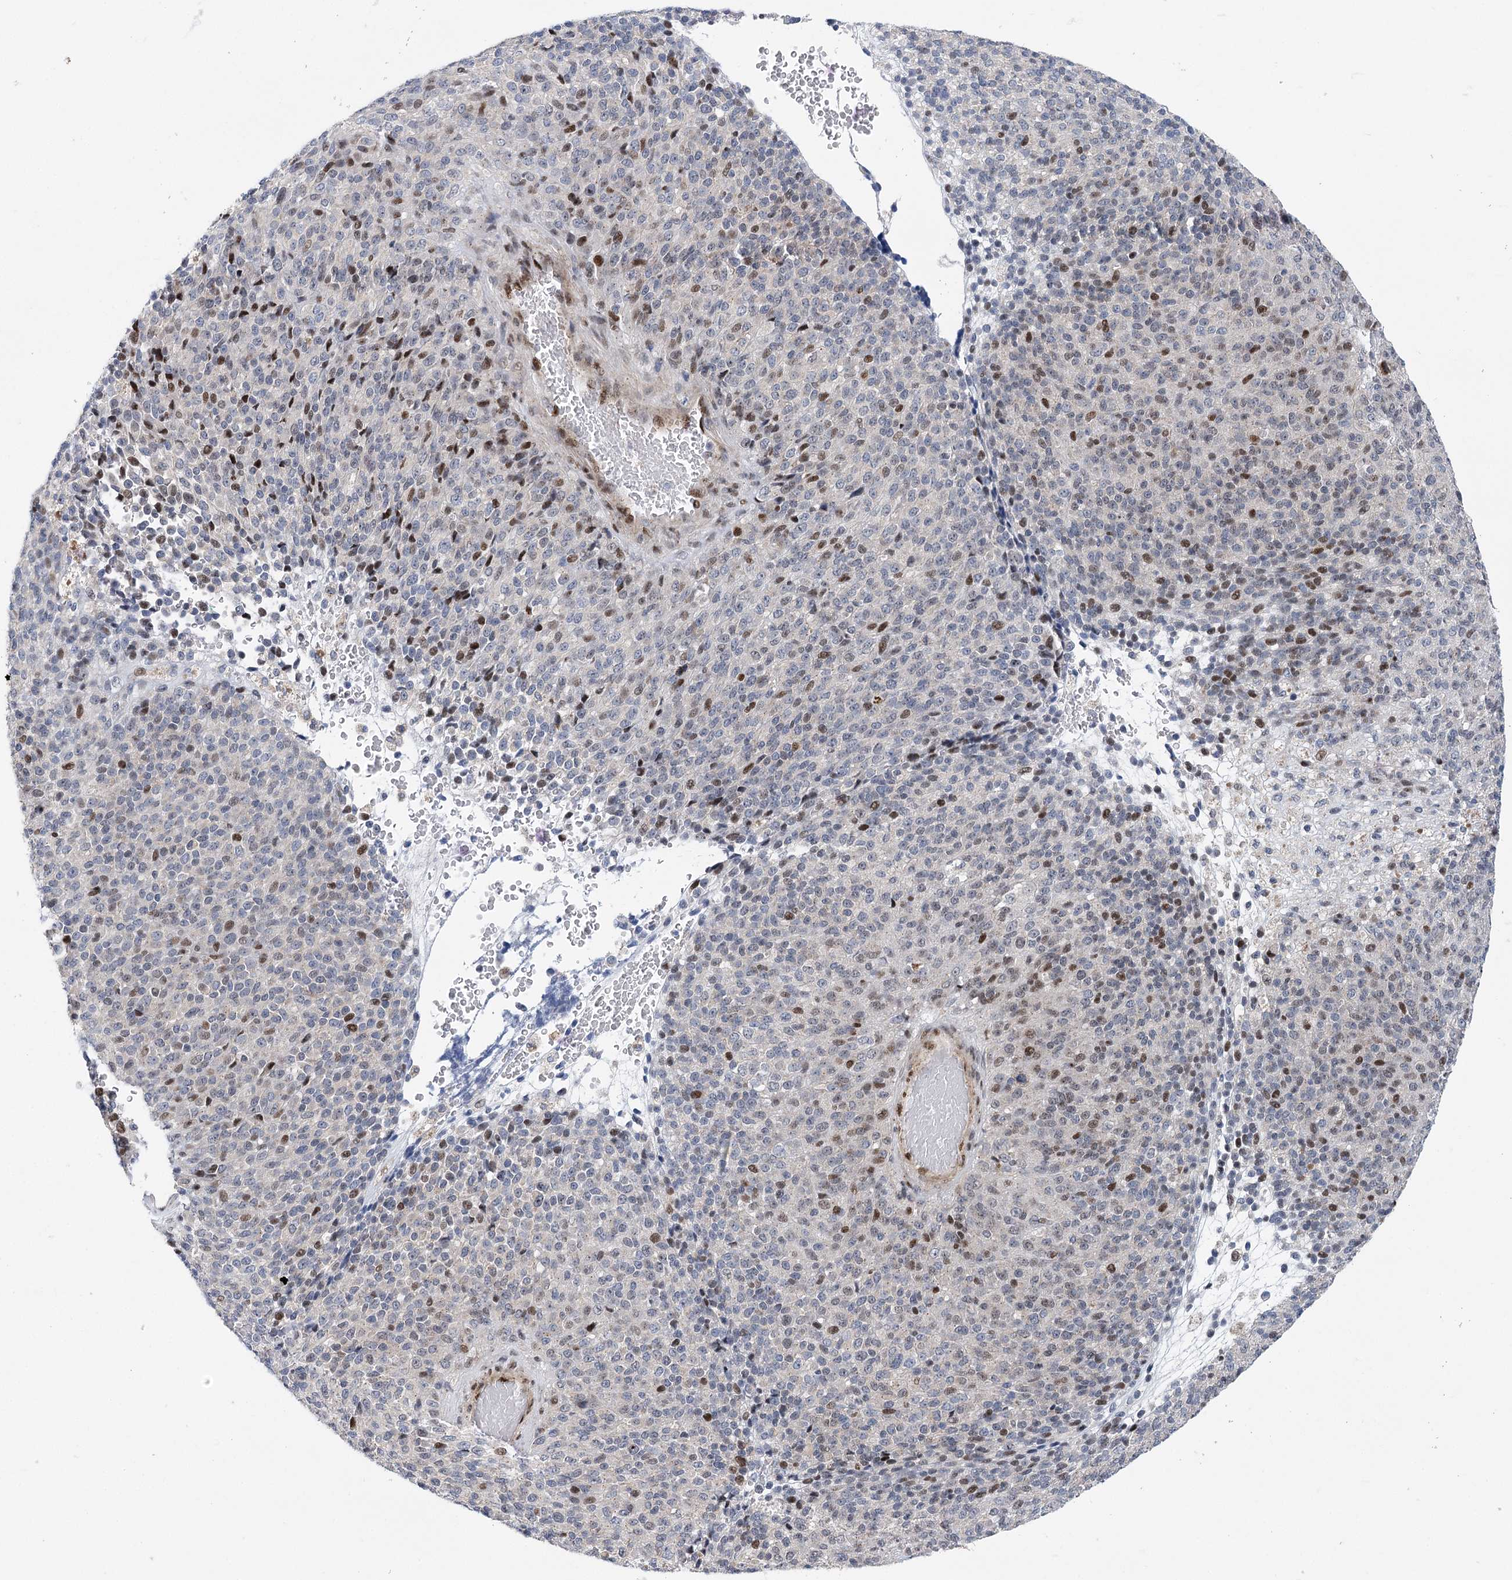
{"staining": {"intensity": "moderate", "quantity": "<25%", "location": "nuclear"}, "tissue": "melanoma", "cell_type": "Tumor cells", "image_type": "cancer", "snomed": [{"axis": "morphology", "description": "Malignant melanoma, Metastatic site"}, {"axis": "topography", "description": "Brain"}], "caption": "DAB (3,3'-diaminobenzidine) immunohistochemical staining of melanoma exhibits moderate nuclear protein positivity in approximately <25% of tumor cells.", "gene": "CAMTA1", "patient": {"sex": "female", "age": 56}}